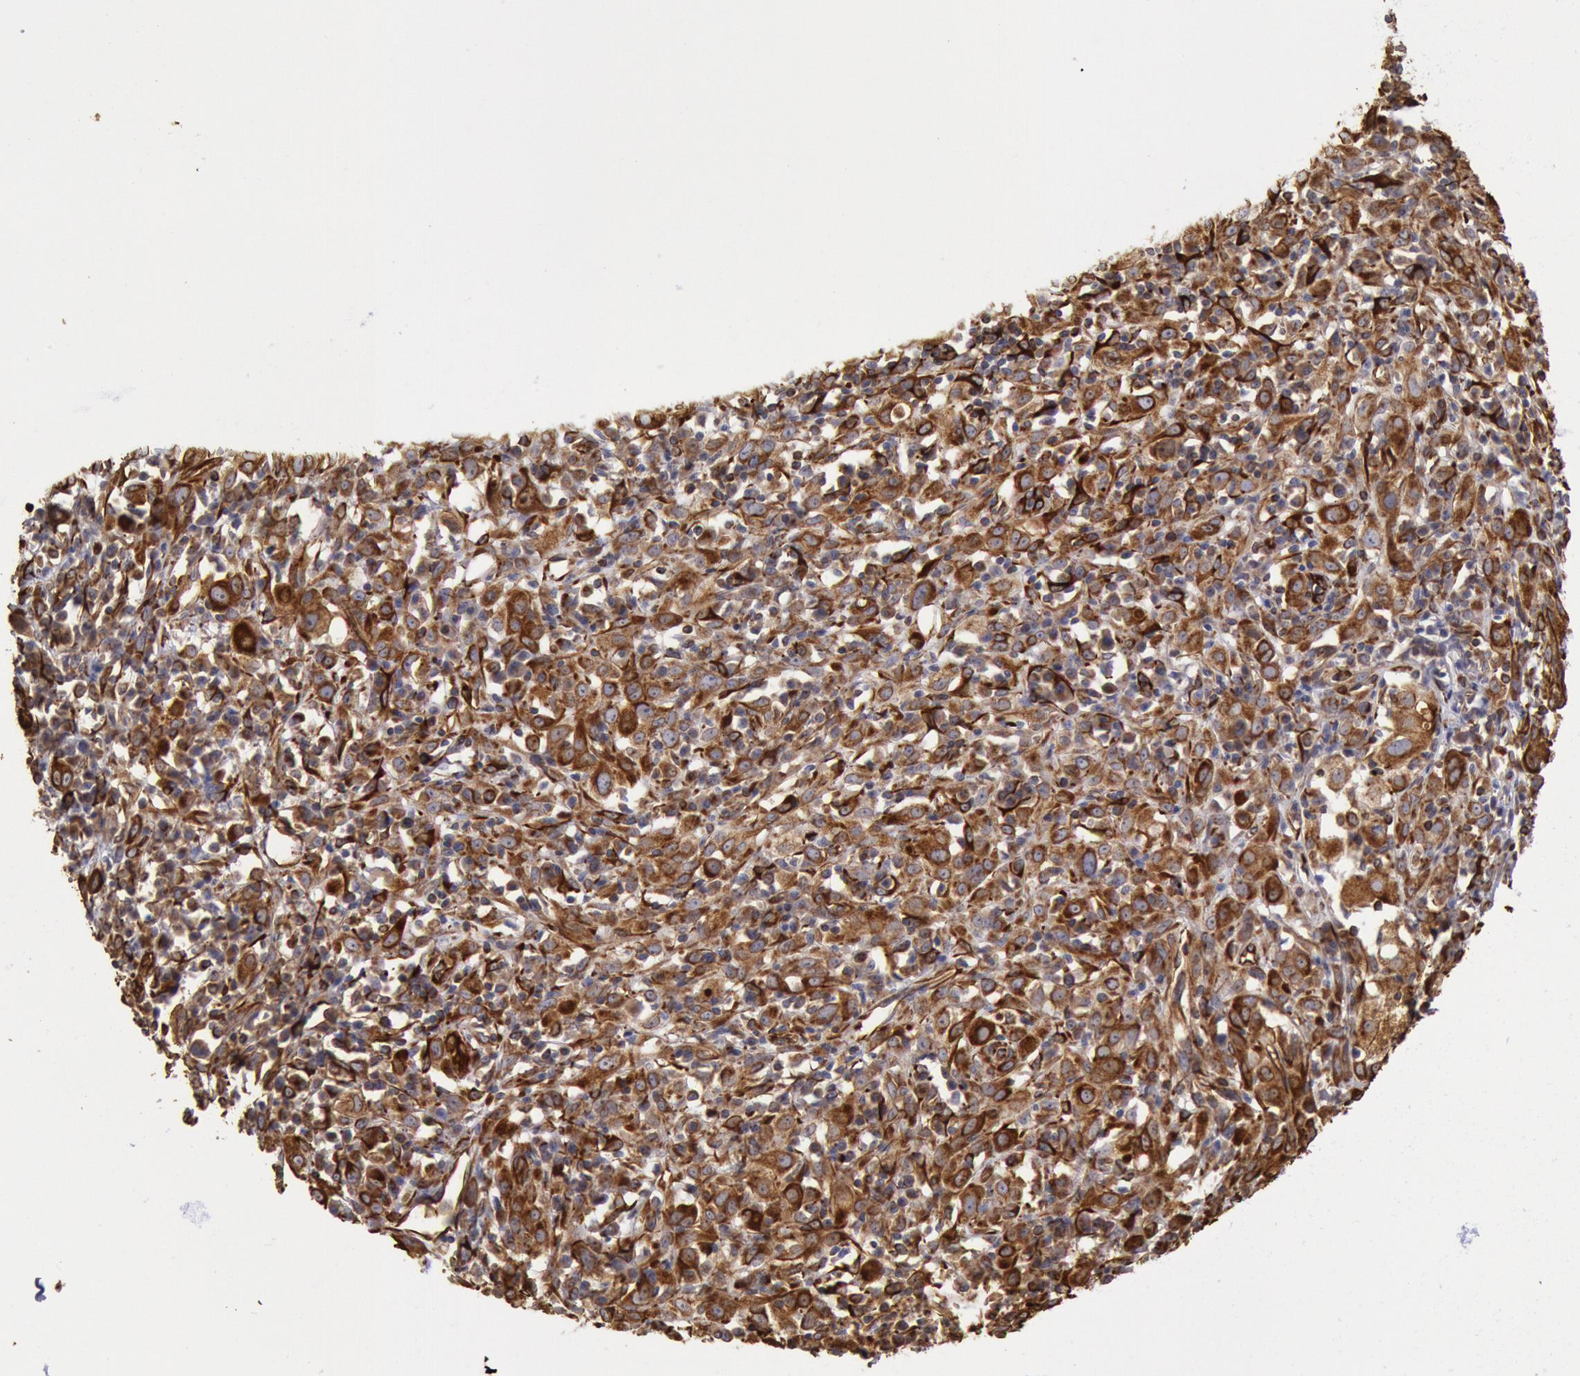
{"staining": {"intensity": "moderate", "quantity": ">75%", "location": "cytoplasmic/membranous"}, "tissue": "melanoma", "cell_type": "Tumor cells", "image_type": "cancer", "snomed": [{"axis": "morphology", "description": "Malignant melanoma, NOS"}, {"axis": "topography", "description": "Skin"}], "caption": "This photomicrograph displays IHC staining of human malignant melanoma, with medium moderate cytoplasmic/membranous expression in approximately >75% of tumor cells.", "gene": "RNF139", "patient": {"sex": "female", "age": 52}}